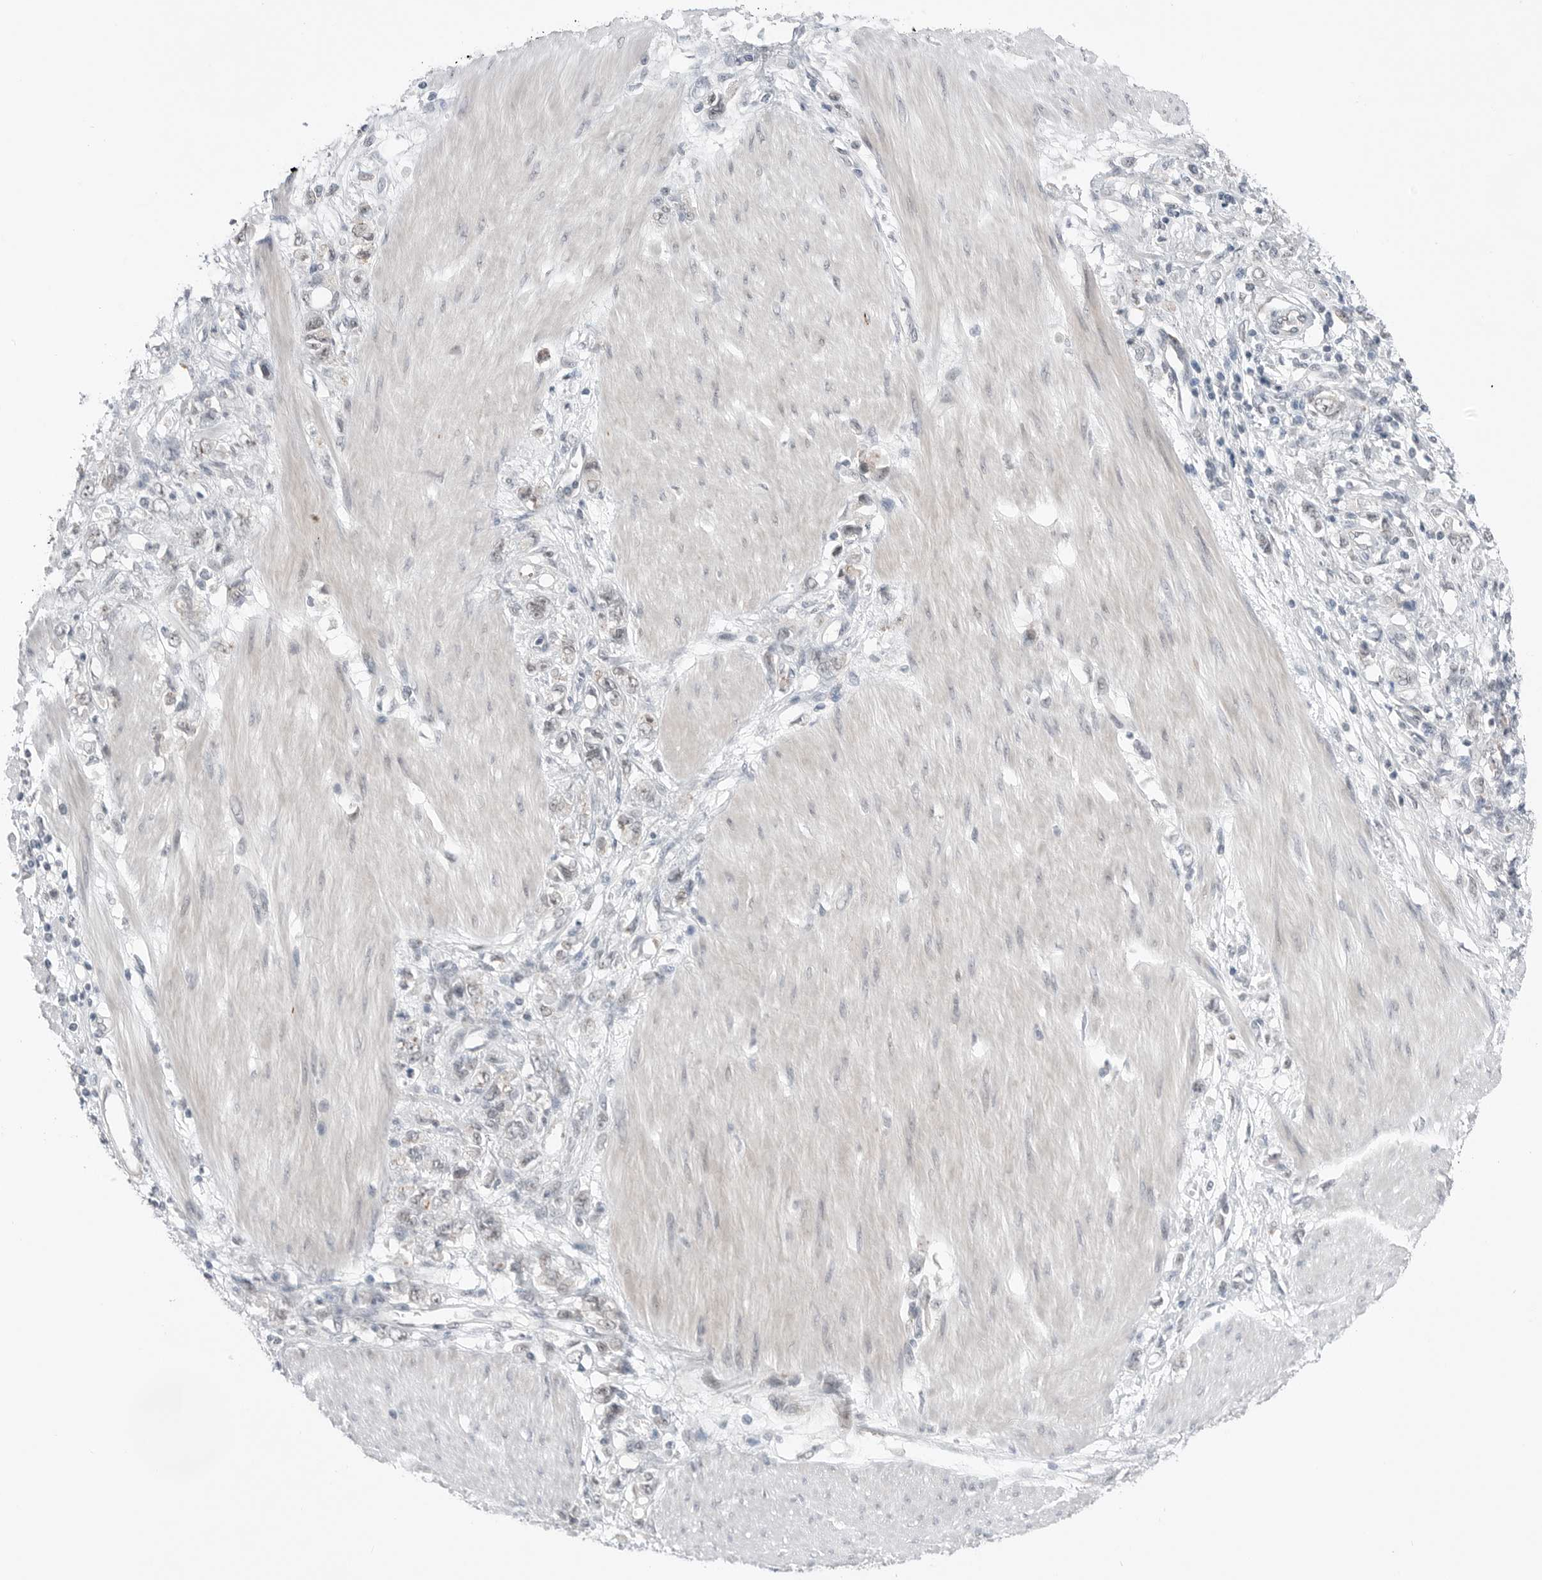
{"staining": {"intensity": "negative", "quantity": "none", "location": "none"}, "tissue": "stomach cancer", "cell_type": "Tumor cells", "image_type": "cancer", "snomed": [{"axis": "morphology", "description": "Adenocarcinoma, NOS"}, {"axis": "topography", "description": "Stomach"}], "caption": "Immunohistochemistry (IHC) of stomach cancer (adenocarcinoma) reveals no expression in tumor cells. Nuclei are stained in blue.", "gene": "NTAQ1", "patient": {"sex": "female", "age": 76}}